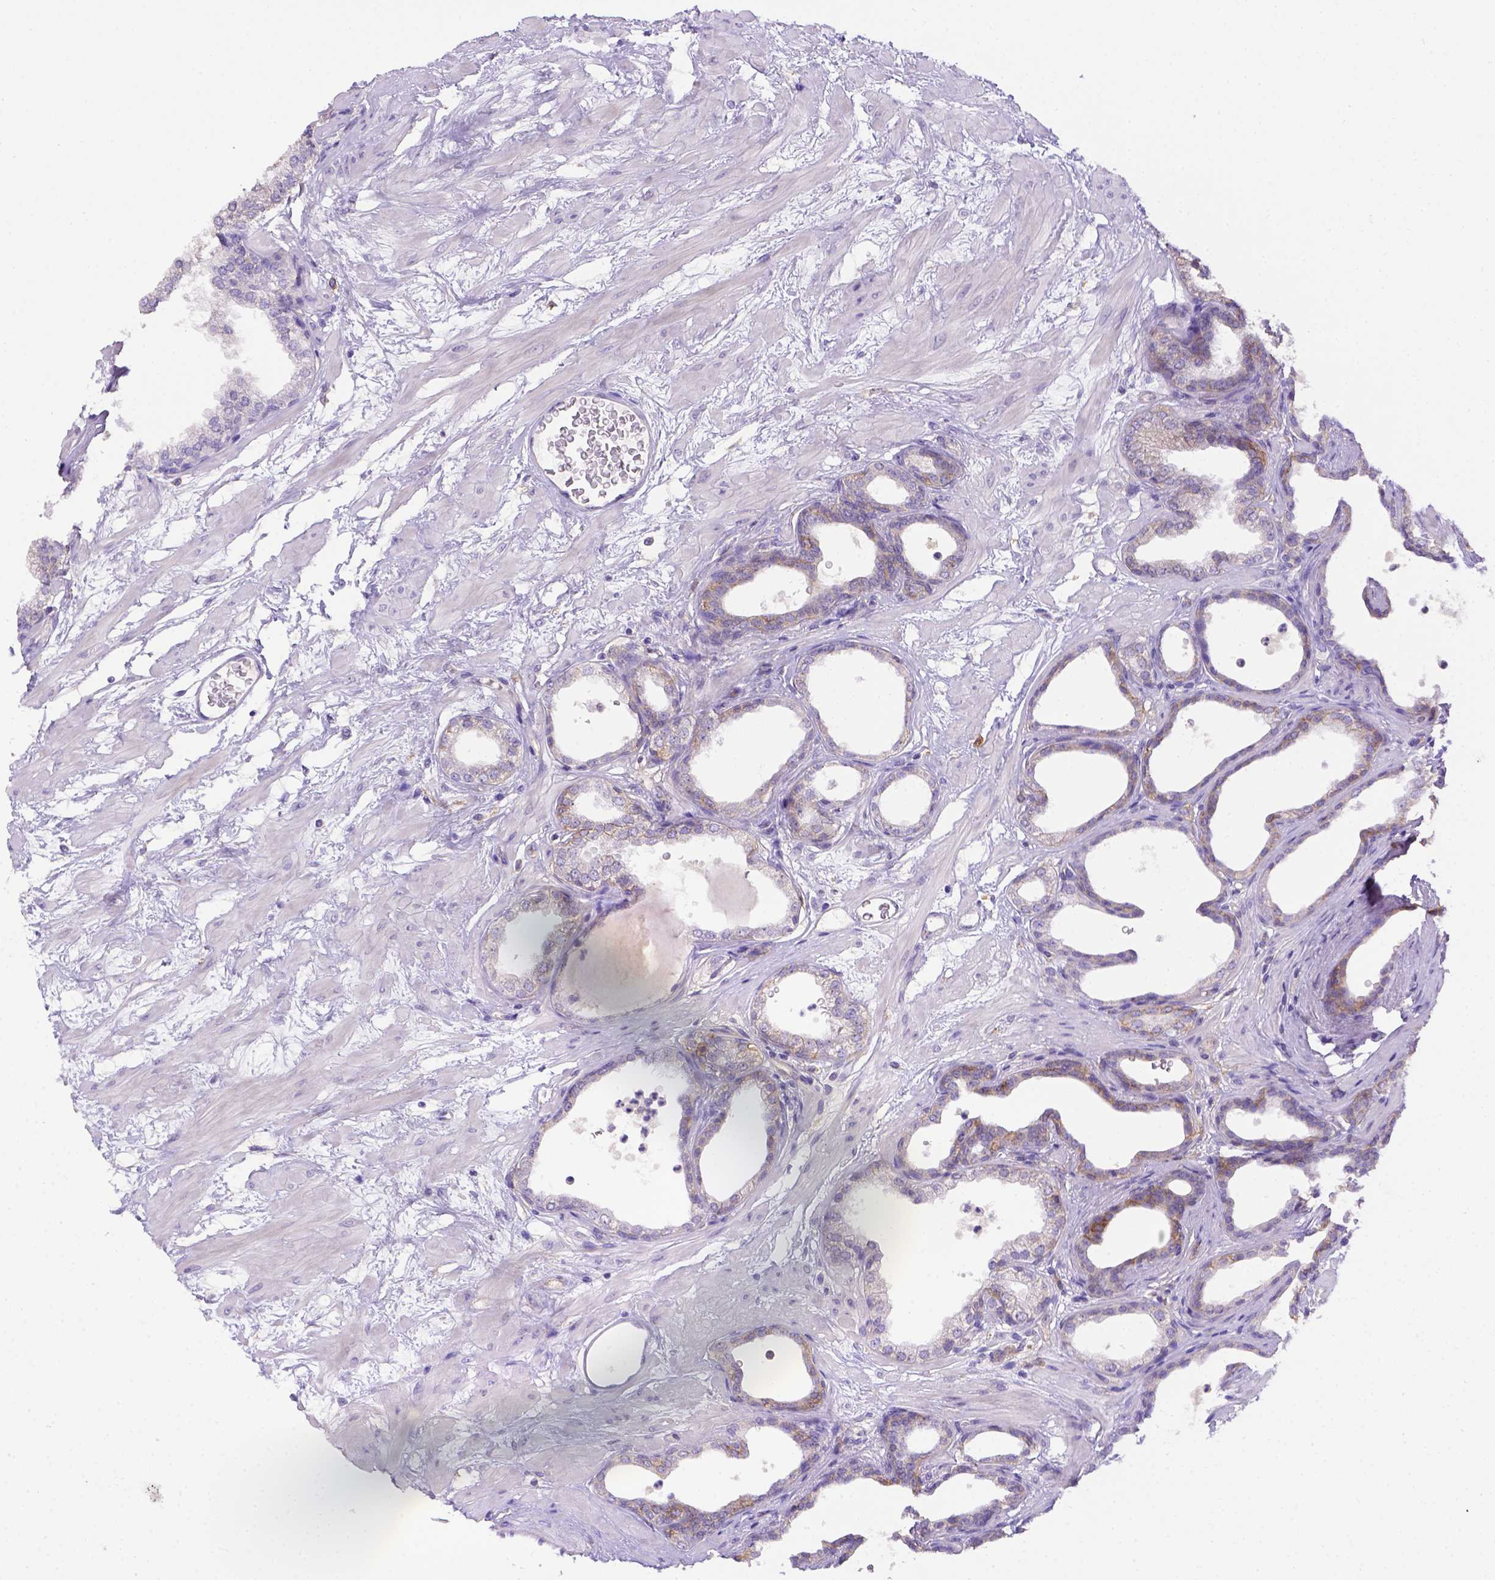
{"staining": {"intensity": "weak", "quantity": "<25%", "location": "cytoplasmic/membranous"}, "tissue": "prostate", "cell_type": "Glandular cells", "image_type": "normal", "snomed": [{"axis": "morphology", "description": "Normal tissue, NOS"}, {"axis": "topography", "description": "Prostate"}], "caption": "This is an immunohistochemistry photomicrograph of unremarkable prostate. There is no staining in glandular cells.", "gene": "CD40", "patient": {"sex": "male", "age": 37}}